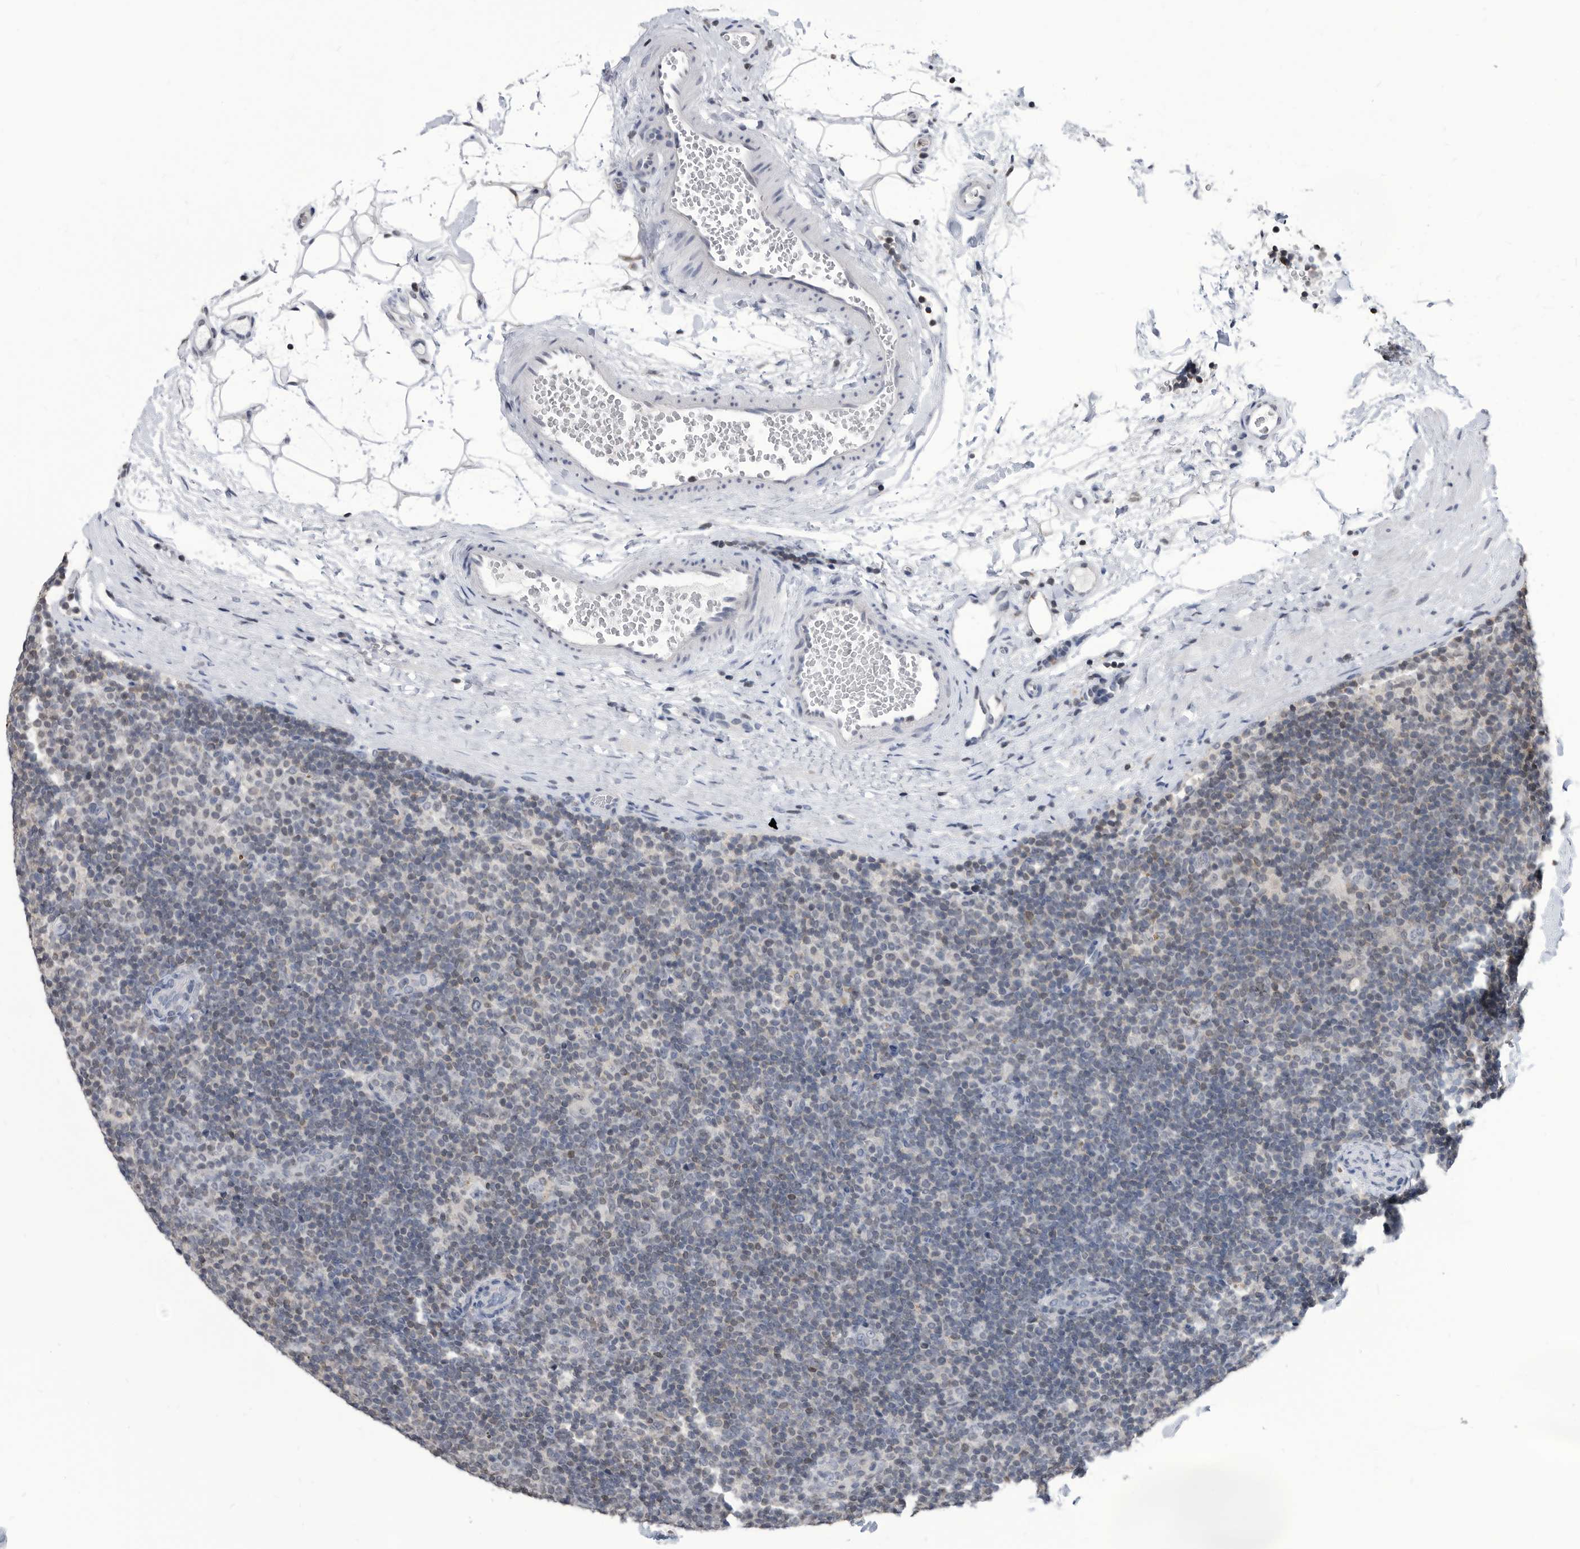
{"staining": {"intensity": "negative", "quantity": "none", "location": "none"}, "tissue": "lymphoma", "cell_type": "Tumor cells", "image_type": "cancer", "snomed": [{"axis": "morphology", "description": "Hodgkin's disease, NOS"}, {"axis": "topography", "description": "Lymph node"}], "caption": "This micrograph is of lymphoma stained with immunohistochemistry (IHC) to label a protein in brown with the nuclei are counter-stained blue. There is no staining in tumor cells. Brightfield microscopy of immunohistochemistry stained with DAB (3,3'-diaminobenzidine) (brown) and hematoxylin (blue), captured at high magnification.", "gene": "TSTD1", "patient": {"sex": "female", "age": 57}}